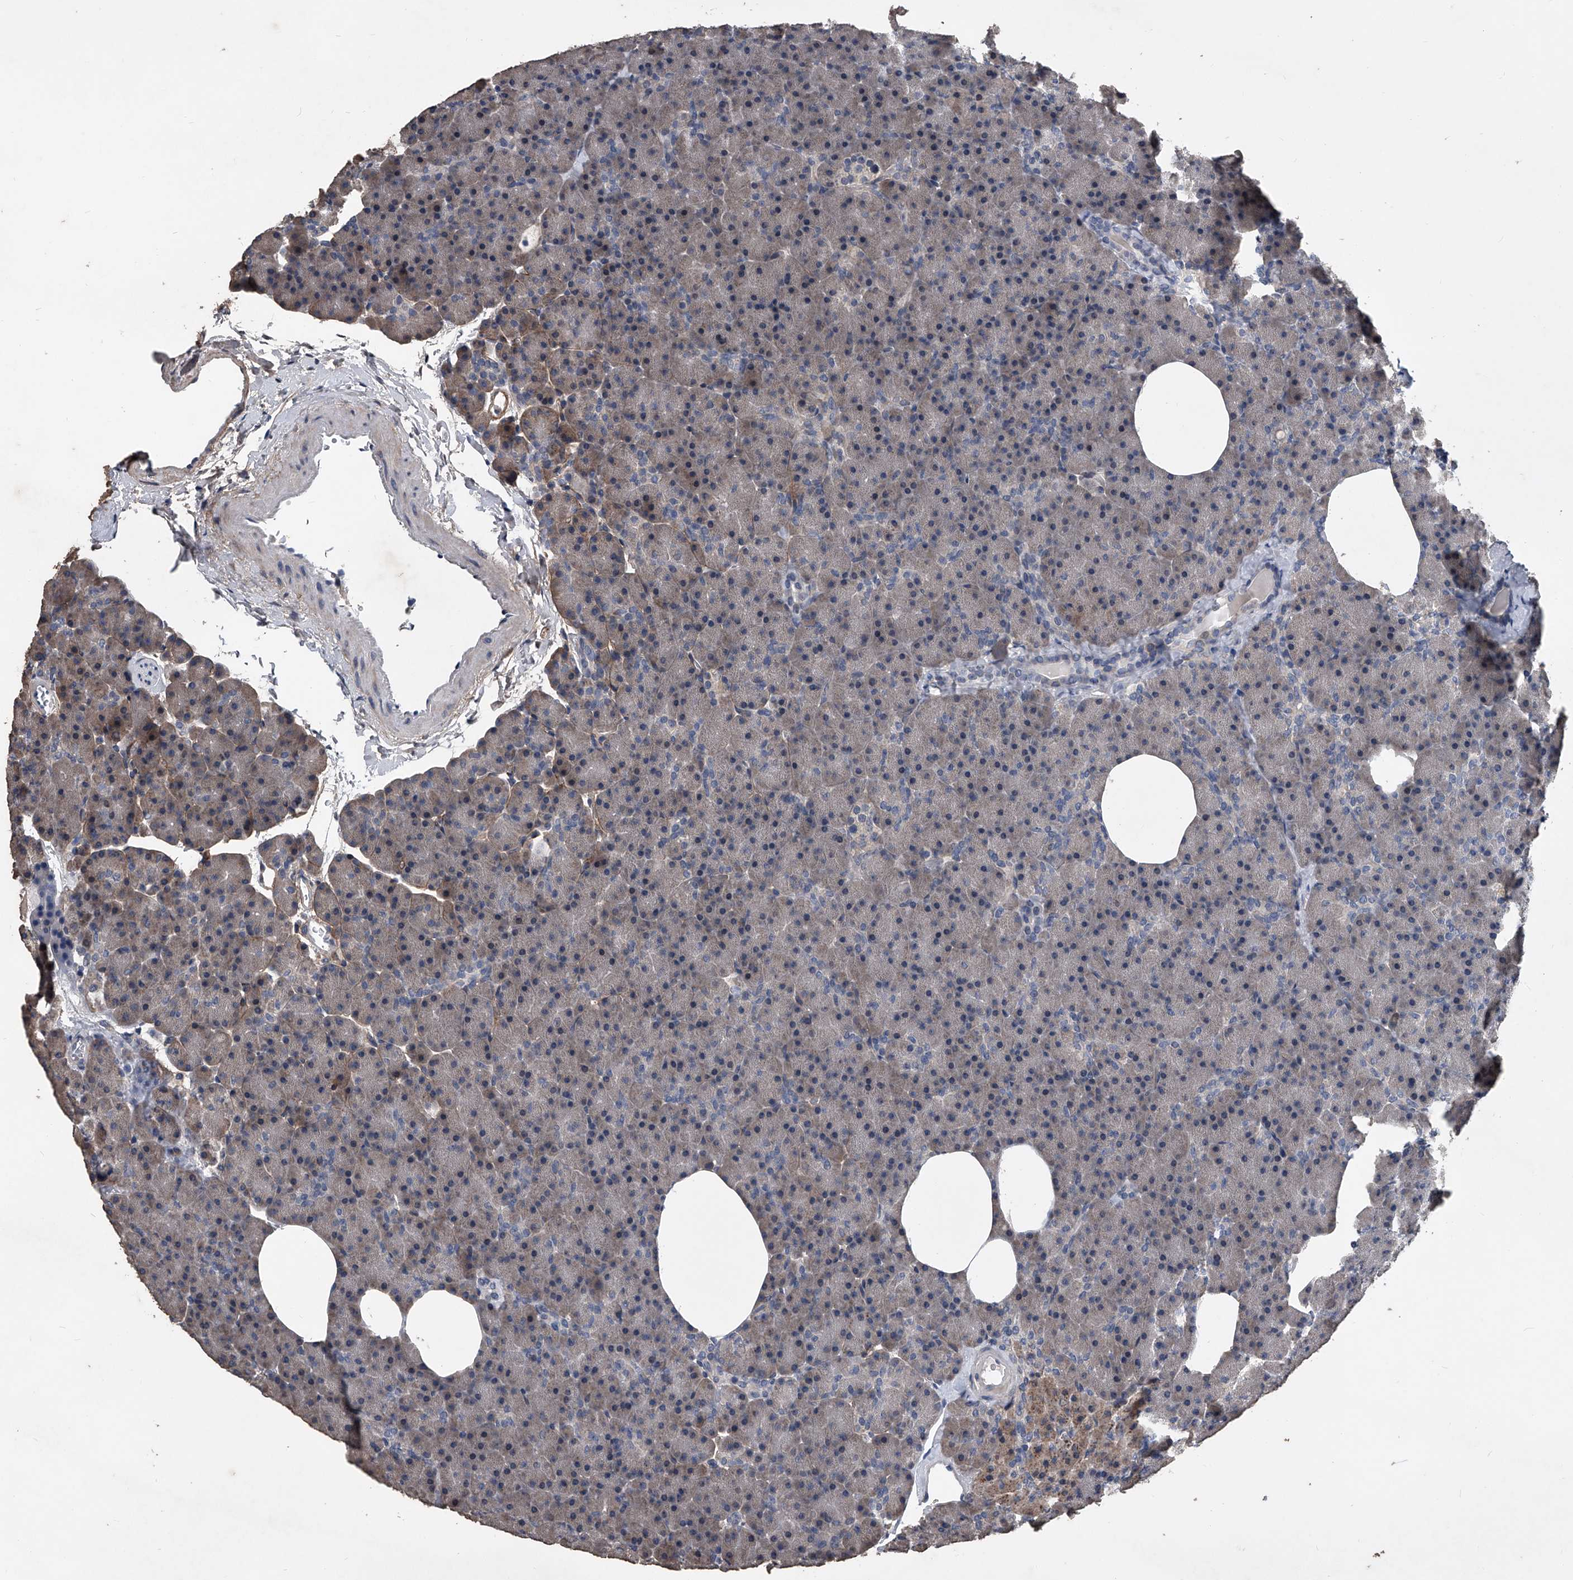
{"staining": {"intensity": "weak", "quantity": "25%-75%", "location": "cytoplasmic/membranous"}, "tissue": "pancreas", "cell_type": "Exocrine glandular cells", "image_type": "normal", "snomed": [{"axis": "morphology", "description": "Normal tissue, NOS"}, {"axis": "morphology", "description": "Carcinoid, malignant, NOS"}, {"axis": "topography", "description": "Pancreas"}], "caption": "IHC of unremarkable human pancreas exhibits low levels of weak cytoplasmic/membranous staining in about 25%-75% of exocrine glandular cells. (IHC, brightfield microscopy, high magnification).", "gene": "PHACTR1", "patient": {"sex": "female", "age": 35}}